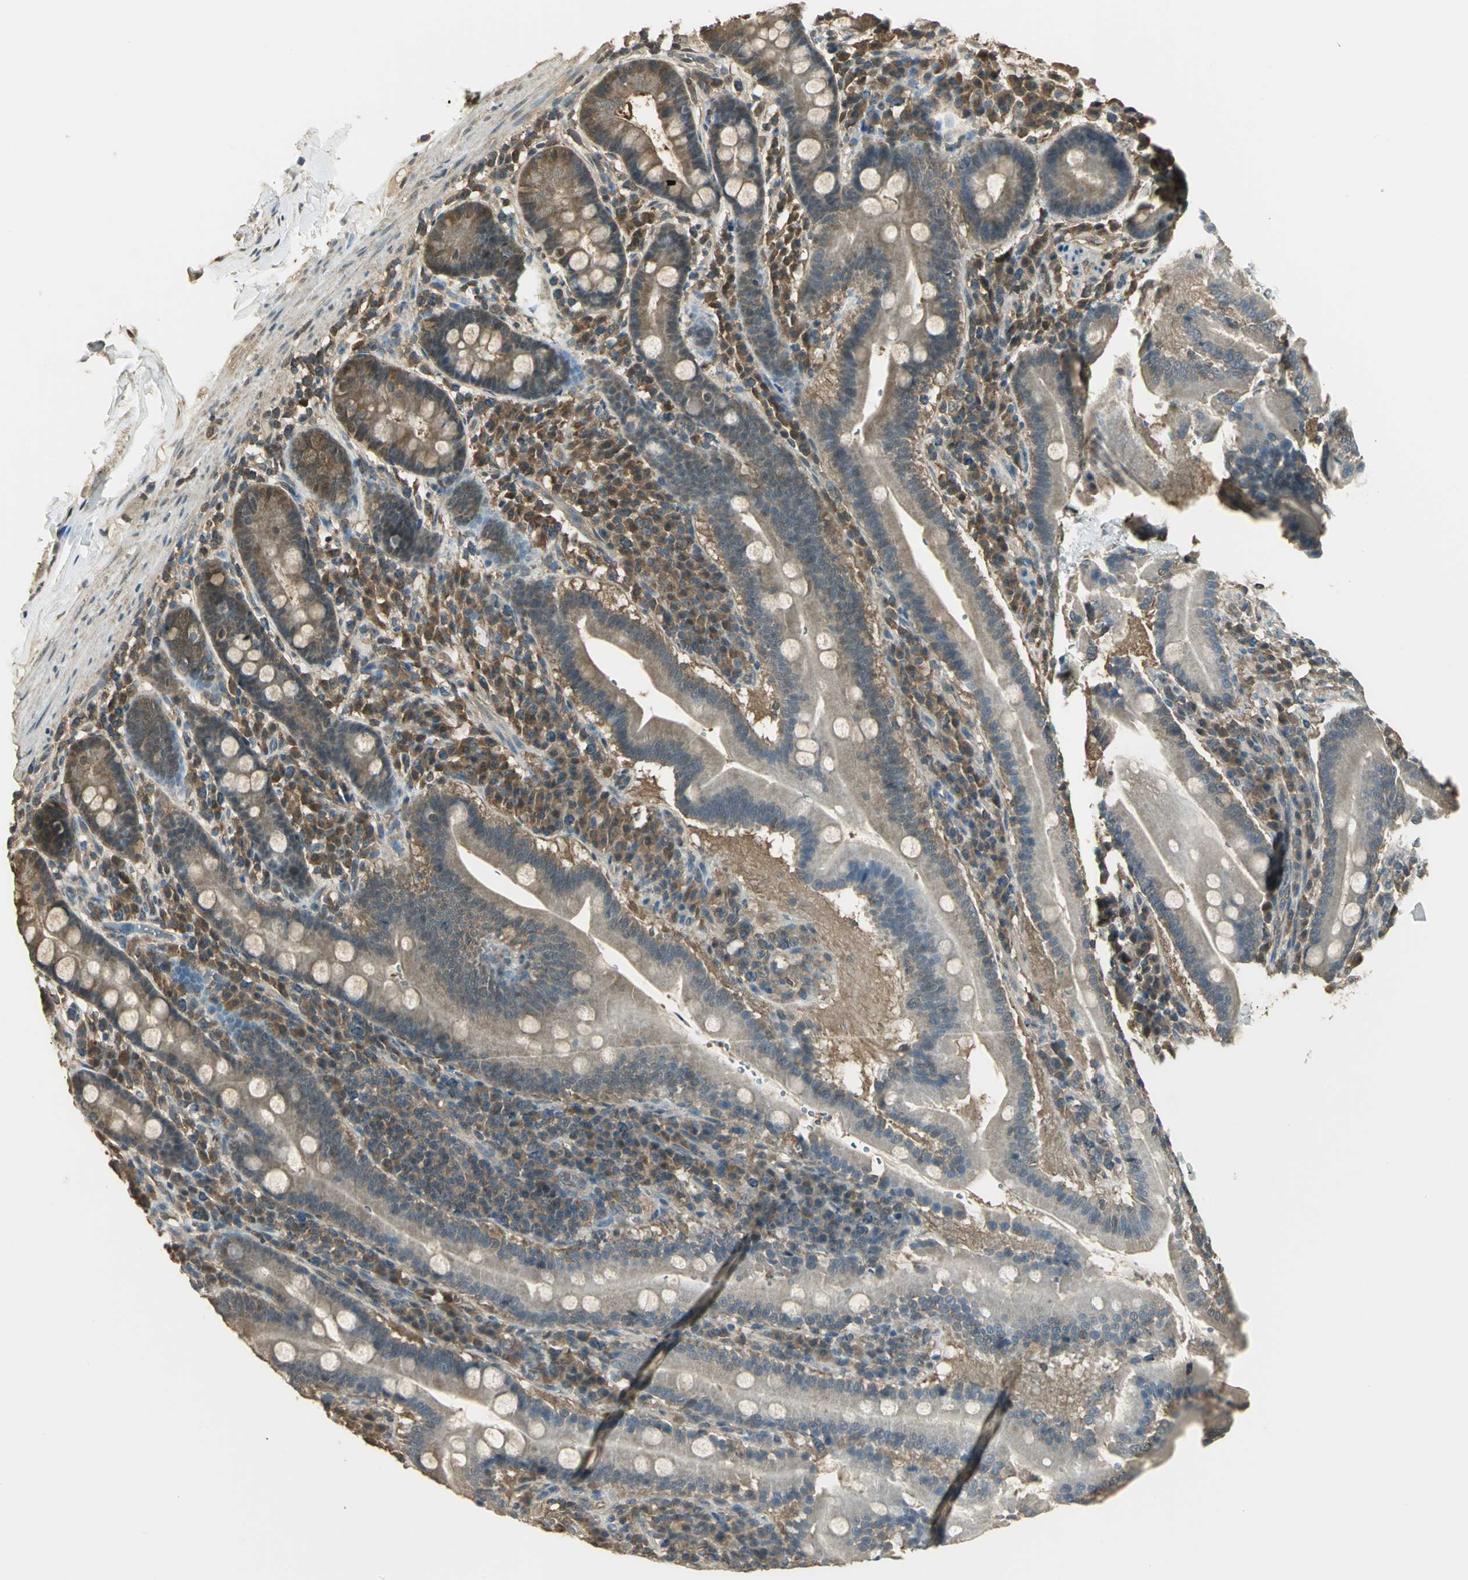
{"staining": {"intensity": "moderate", "quantity": ">75%", "location": "cytoplasmic/membranous"}, "tissue": "duodenum", "cell_type": "Glandular cells", "image_type": "normal", "snomed": [{"axis": "morphology", "description": "Normal tissue, NOS"}, {"axis": "topography", "description": "Duodenum"}], "caption": "Brown immunohistochemical staining in benign human duodenum demonstrates moderate cytoplasmic/membranous positivity in approximately >75% of glandular cells.", "gene": "PARK7", "patient": {"sex": "male", "age": 50}}